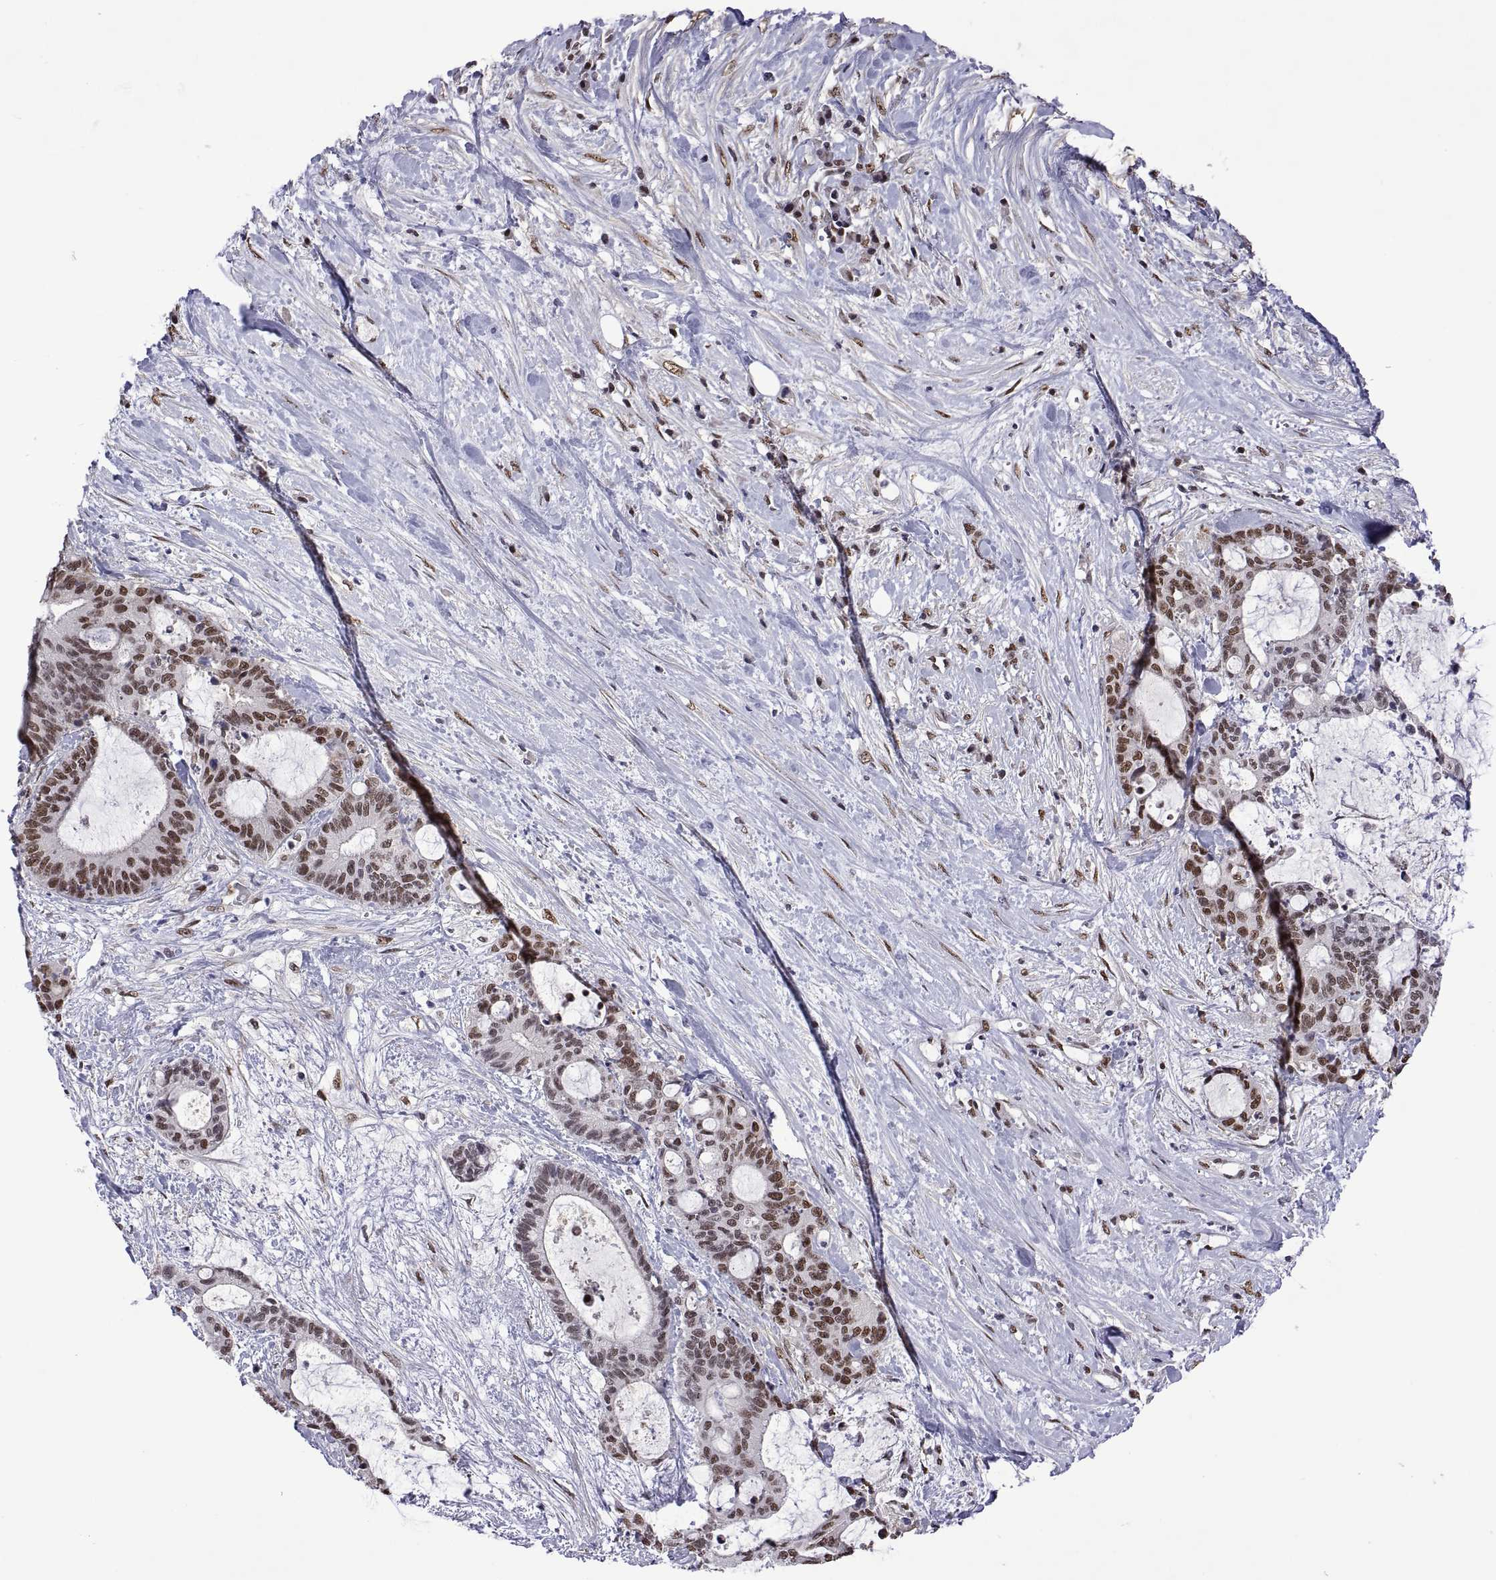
{"staining": {"intensity": "moderate", "quantity": "25%-75%", "location": "nuclear"}, "tissue": "liver cancer", "cell_type": "Tumor cells", "image_type": "cancer", "snomed": [{"axis": "morphology", "description": "Cholangiocarcinoma"}, {"axis": "topography", "description": "Liver"}], "caption": "Moderate nuclear positivity for a protein is identified in approximately 25%-75% of tumor cells of cholangiocarcinoma (liver) using immunohistochemistry.", "gene": "NR4A1", "patient": {"sex": "female", "age": 73}}